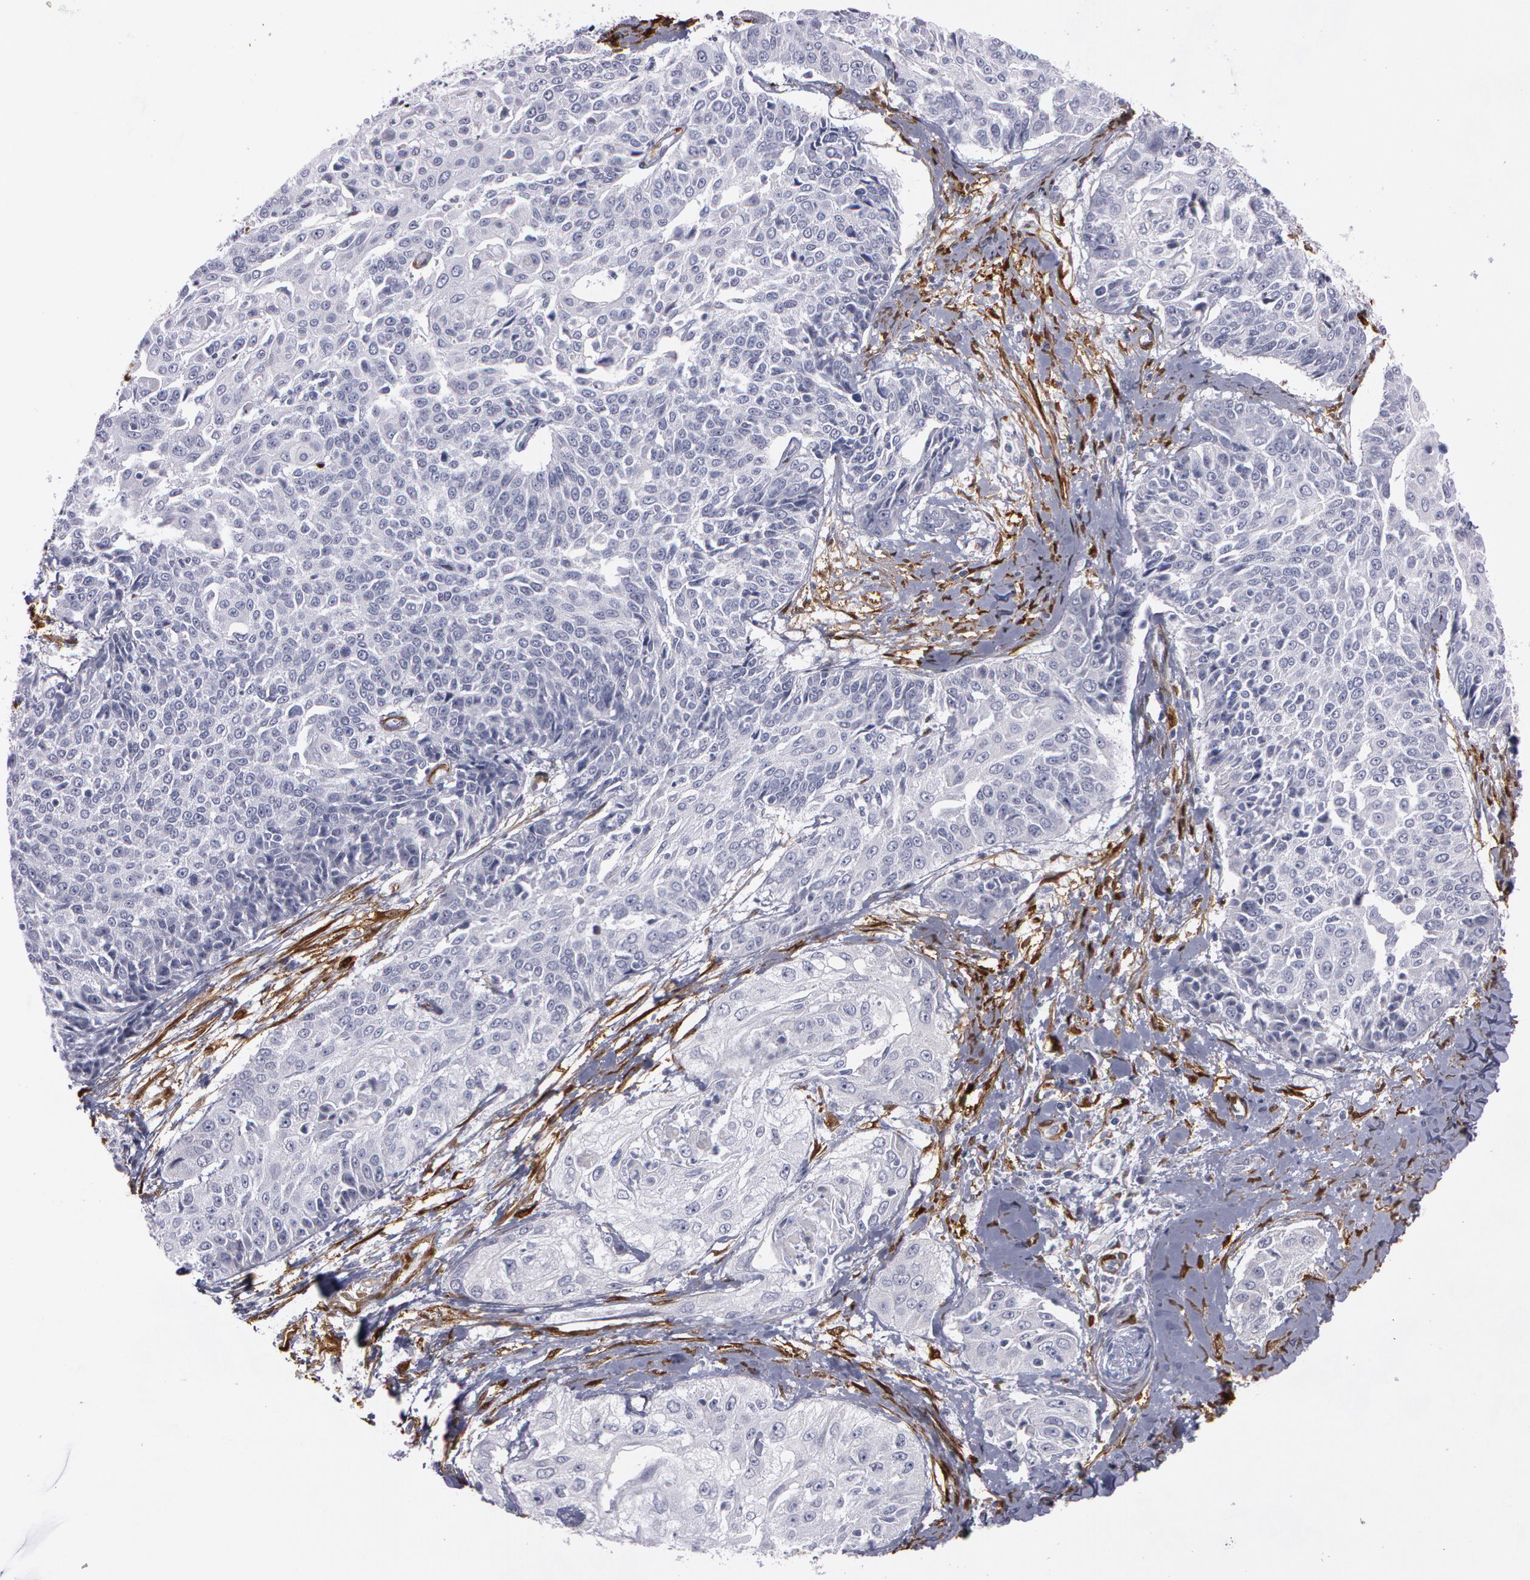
{"staining": {"intensity": "negative", "quantity": "none", "location": "none"}, "tissue": "cervical cancer", "cell_type": "Tumor cells", "image_type": "cancer", "snomed": [{"axis": "morphology", "description": "Squamous cell carcinoma, NOS"}, {"axis": "topography", "description": "Cervix"}], "caption": "Cervical cancer (squamous cell carcinoma) was stained to show a protein in brown. There is no significant expression in tumor cells.", "gene": "TAGLN", "patient": {"sex": "female", "age": 64}}